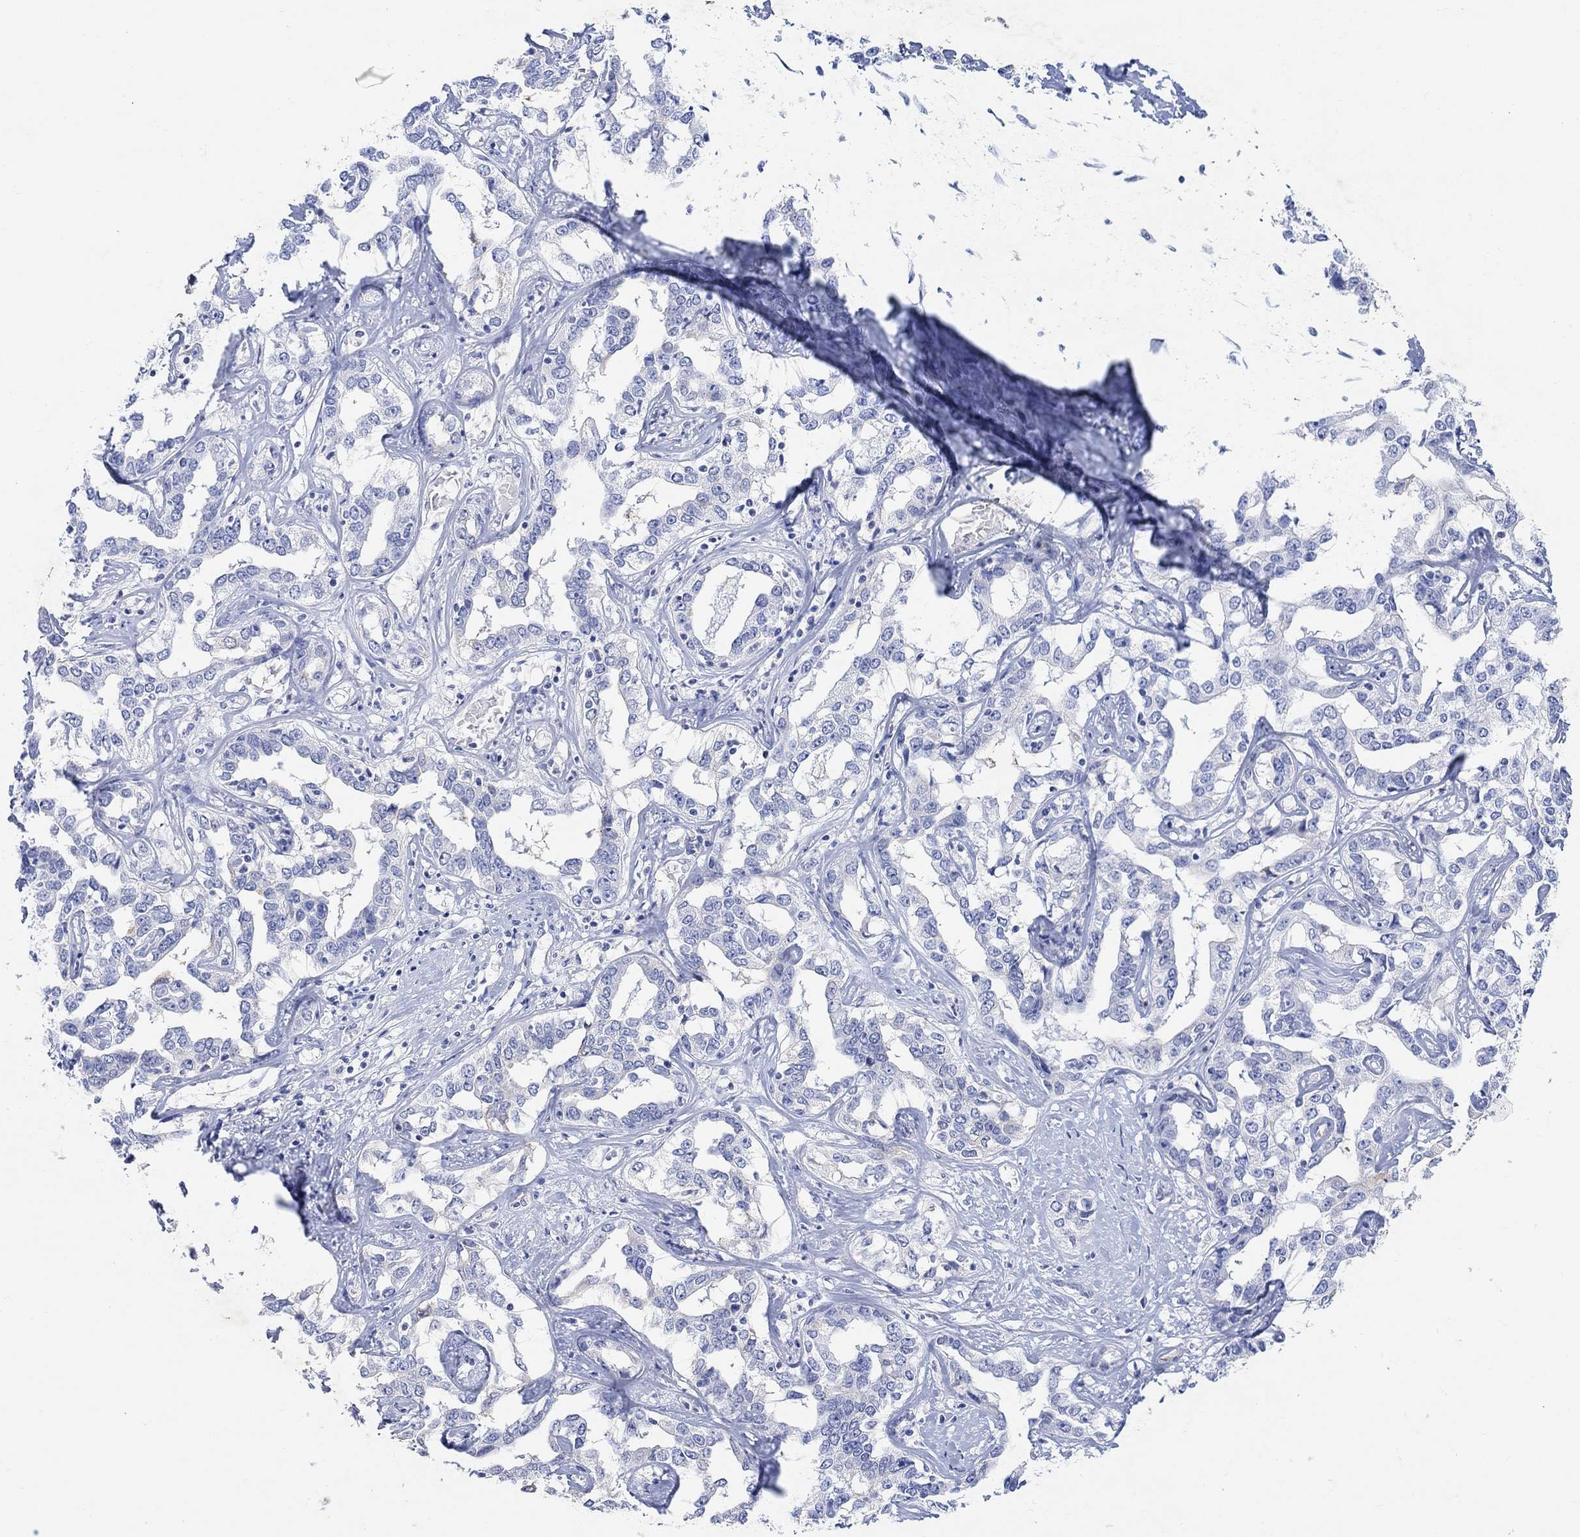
{"staining": {"intensity": "negative", "quantity": "none", "location": "none"}, "tissue": "liver cancer", "cell_type": "Tumor cells", "image_type": "cancer", "snomed": [{"axis": "morphology", "description": "Cholangiocarcinoma"}, {"axis": "topography", "description": "Liver"}], "caption": "There is no significant staining in tumor cells of liver cancer.", "gene": "TYR", "patient": {"sex": "male", "age": 59}}